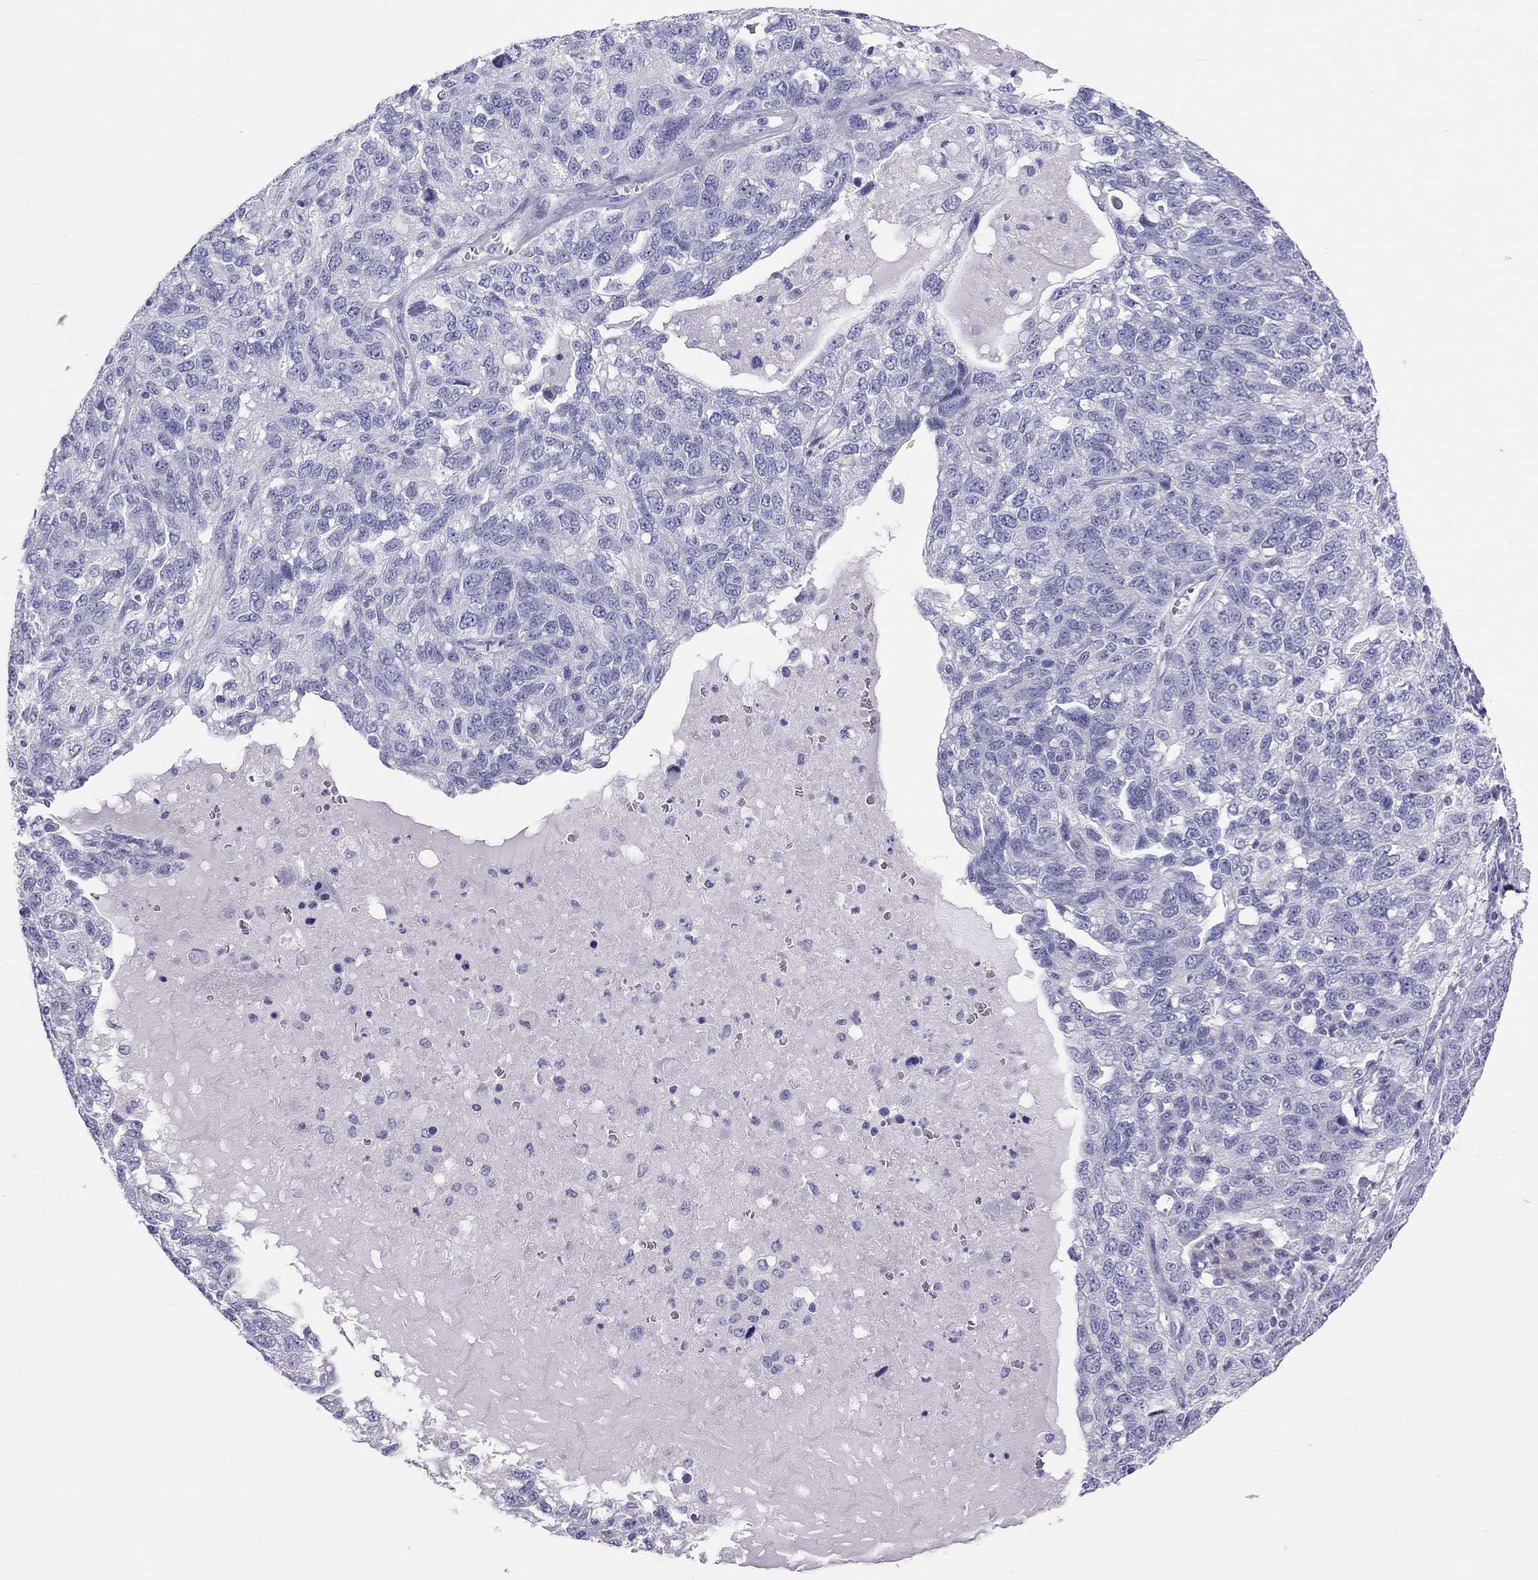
{"staining": {"intensity": "negative", "quantity": "none", "location": "none"}, "tissue": "ovarian cancer", "cell_type": "Tumor cells", "image_type": "cancer", "snomed": [{"axis": "morphology", "description": "Cystadenocarcinoma, serous, NOS"}, {"axis": "topography", "description": "Ovary"}], "caption": "There is no significant positivity in tumor cells of ovarian cancer. The staining is performed using DAB (3,3'-diaminobenzidine) brown chromogen with nuclei counter-stained in using hematoxylin.", "gene": "PSMB11", "patient": {"sex": "female", "age": 71}}